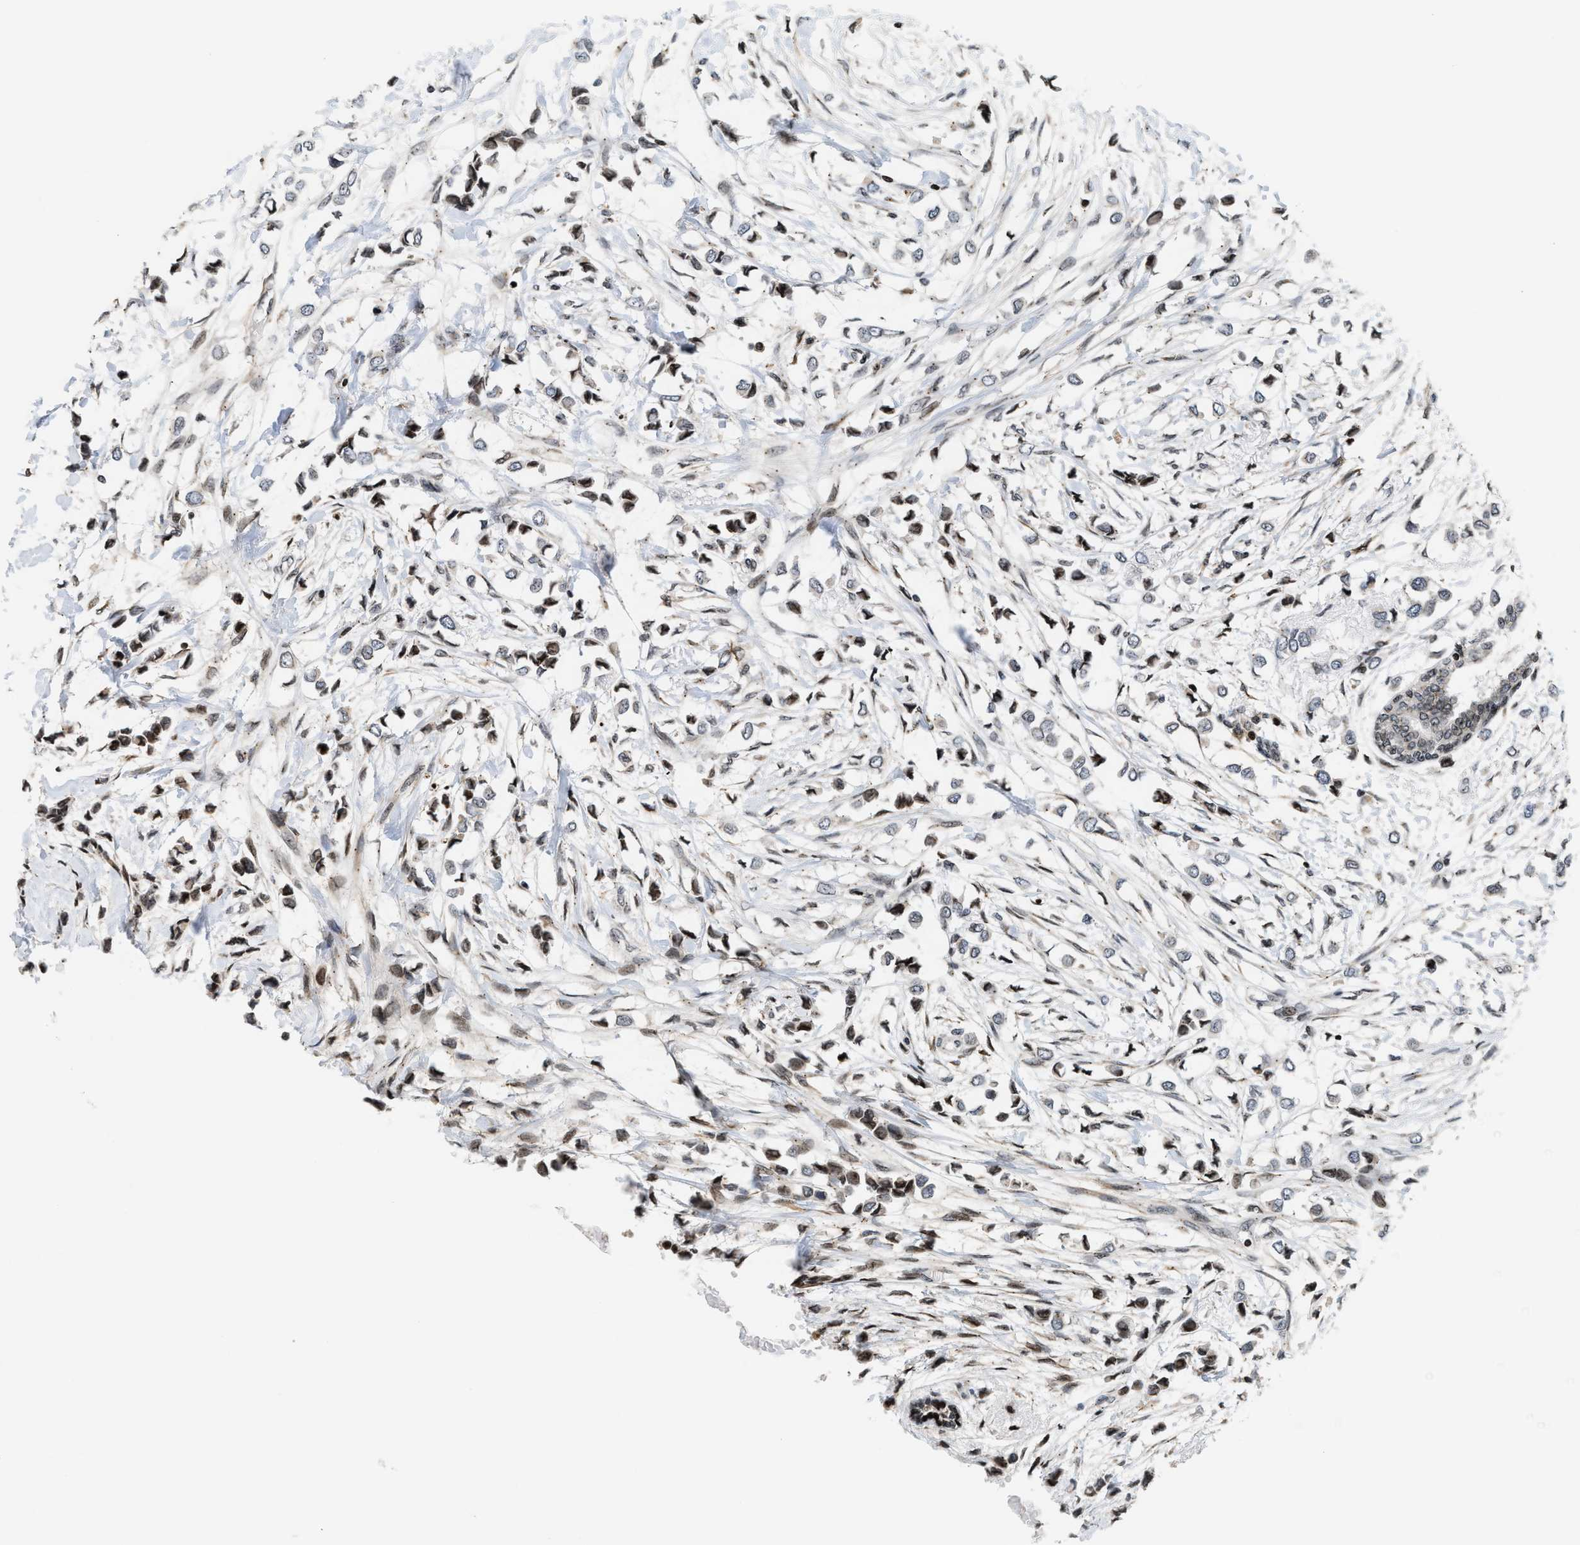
{"staining": {"intensity": "moderate", "quantity": "<25%", "location": "nuclear"}, "tissue": "breast cancer", "cell_type": "Tumor cells", "image_type": "cancer", "snomed": [{"axis": "morphology", "description": "Lobular carcinoma"}, {"axis": "topography", "description": "Breast"}], "caption": "Breast cancer stained with DAB immunohistochemistry shows low levels of moderate nuclear positivity in about <25% of tumor cells.", "gene": "PDZD2", "patient": {"sex": "female", "age": 51}}